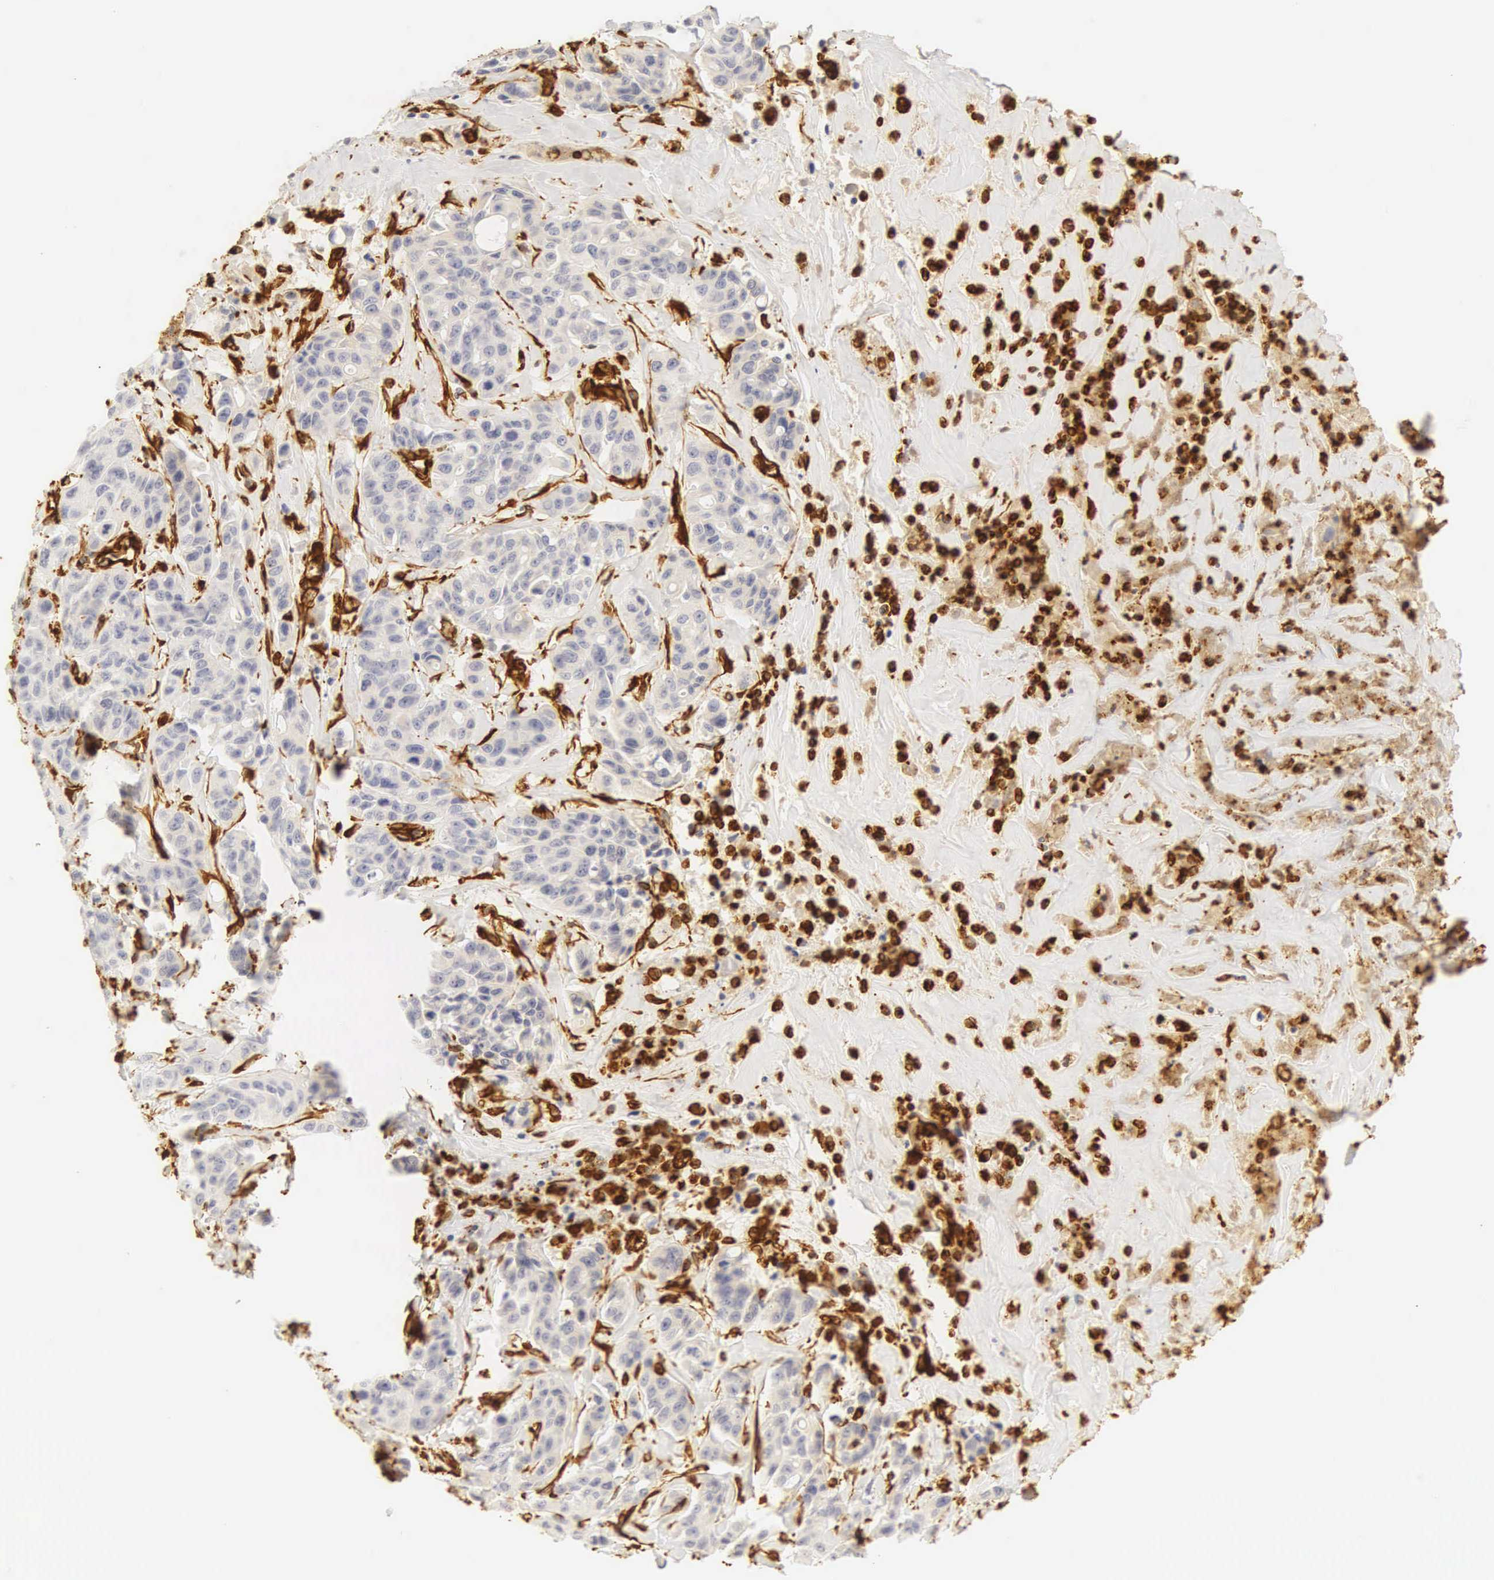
{"staining": {"intensity": "negative", "quantity": "none", "location": "none"}, "tissue": "colorectal cancer", "cell_type": "Tumor cells", "image_type": "cancer", "snomed": [{"axis": "morphology", "description": "Adenocarcinoma, NOS"}, {"axis": "topography", "description": "Colon"}], "caption": "Tumor cells show no significant protein expression in adenocarcinoma (colorectal).", "gene": "VIM", "patient": {"sex": "female", "age": 70}}